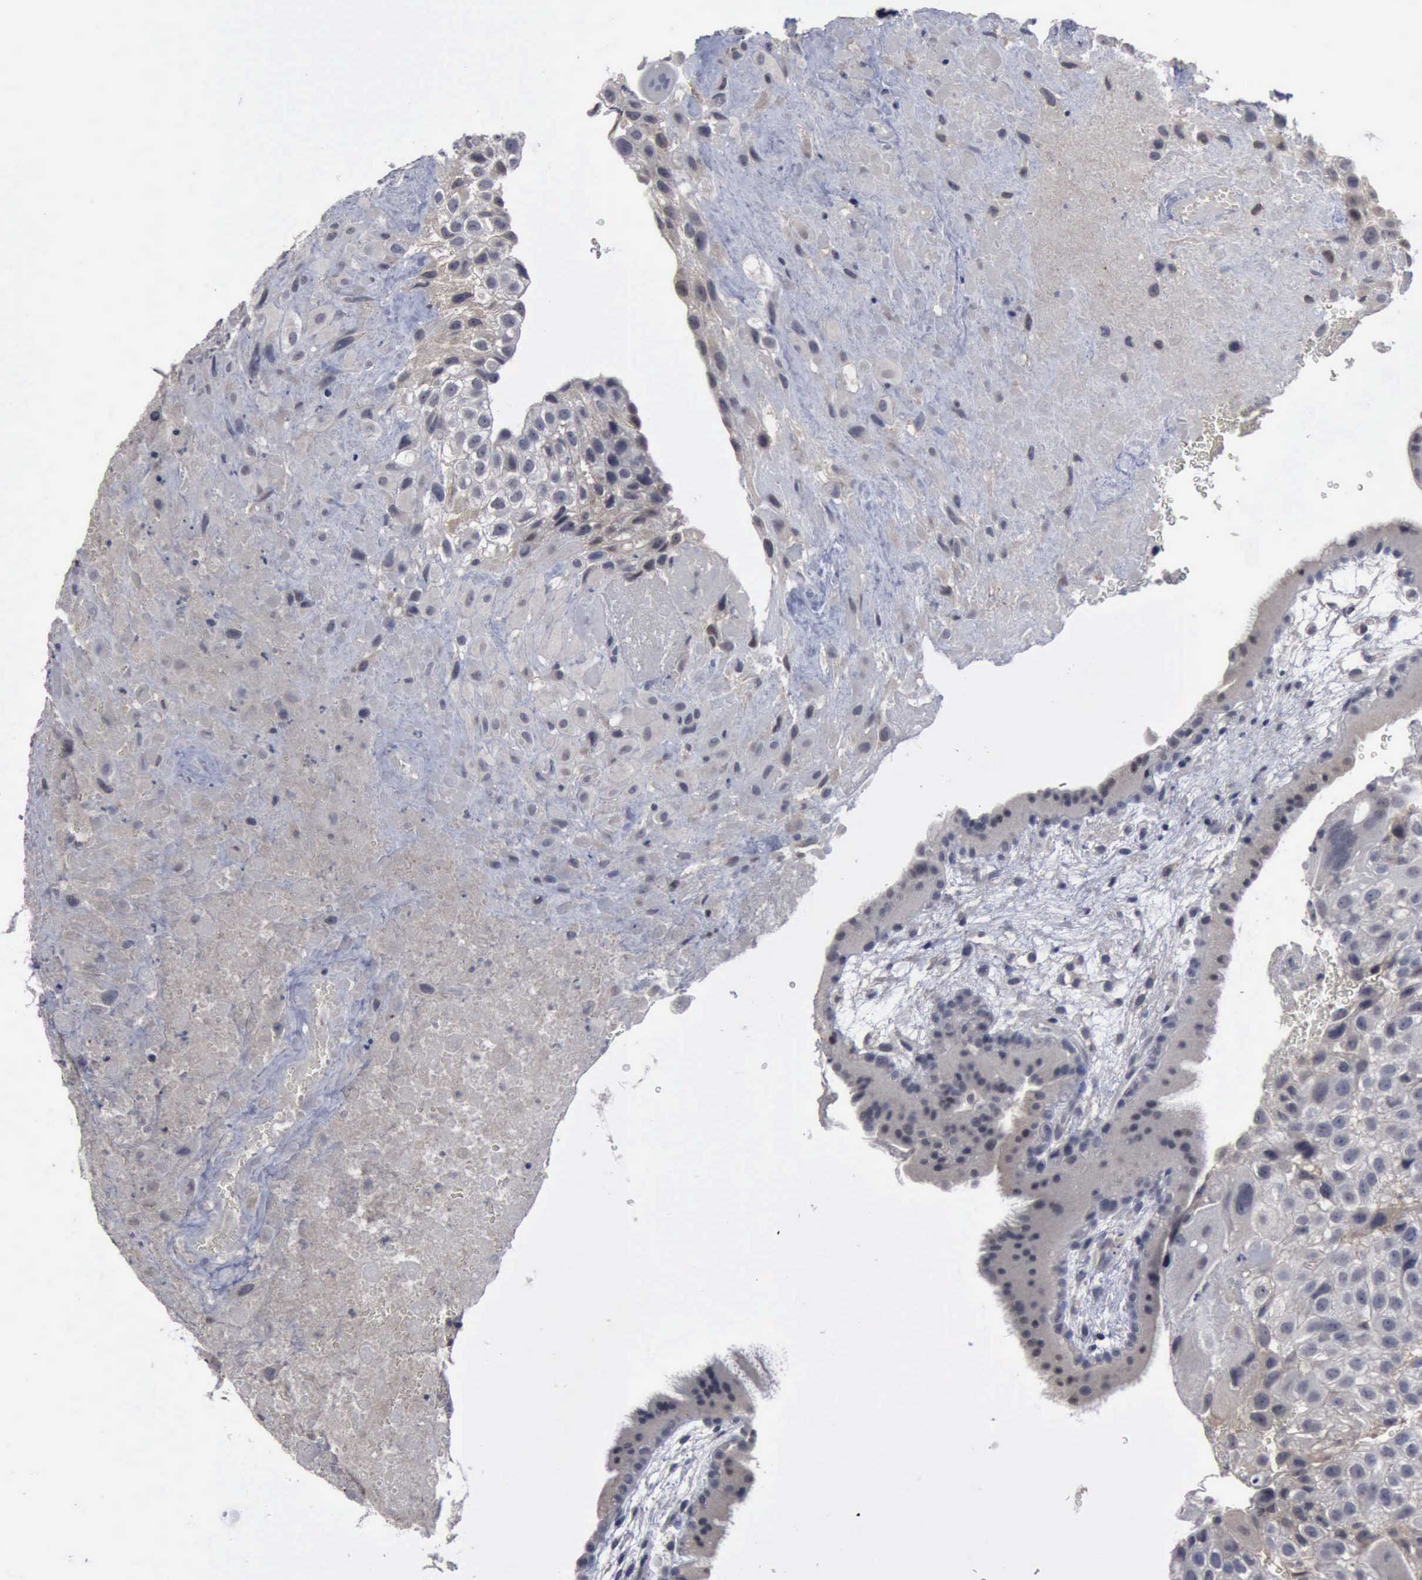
{"staining": {"intensity": "negative", "quantity": "none", "location": "none"}, "tissue": "placenta", "cell_type": "Decidual cells", "image_type": "normal", "snomed": [{"axis": "morphology", "description": "Normal tissue, NOS"}, {"axis": "topography", "description": "Placenta"}], "caption": "DAB (3,3'-diaminobenzidine) immunohistochemical staining of unremarkable placenta shows no significant expression in decidual cells. The staining was performed using DAB (3,3'-diaminobenzidine) to visualize the protein expression in brown, while the nuclei were stained in blue with hematoxylin (Magnification: 20x).", "gene": "MYO18B", "patient": {"sex": "female", "age": 19}}